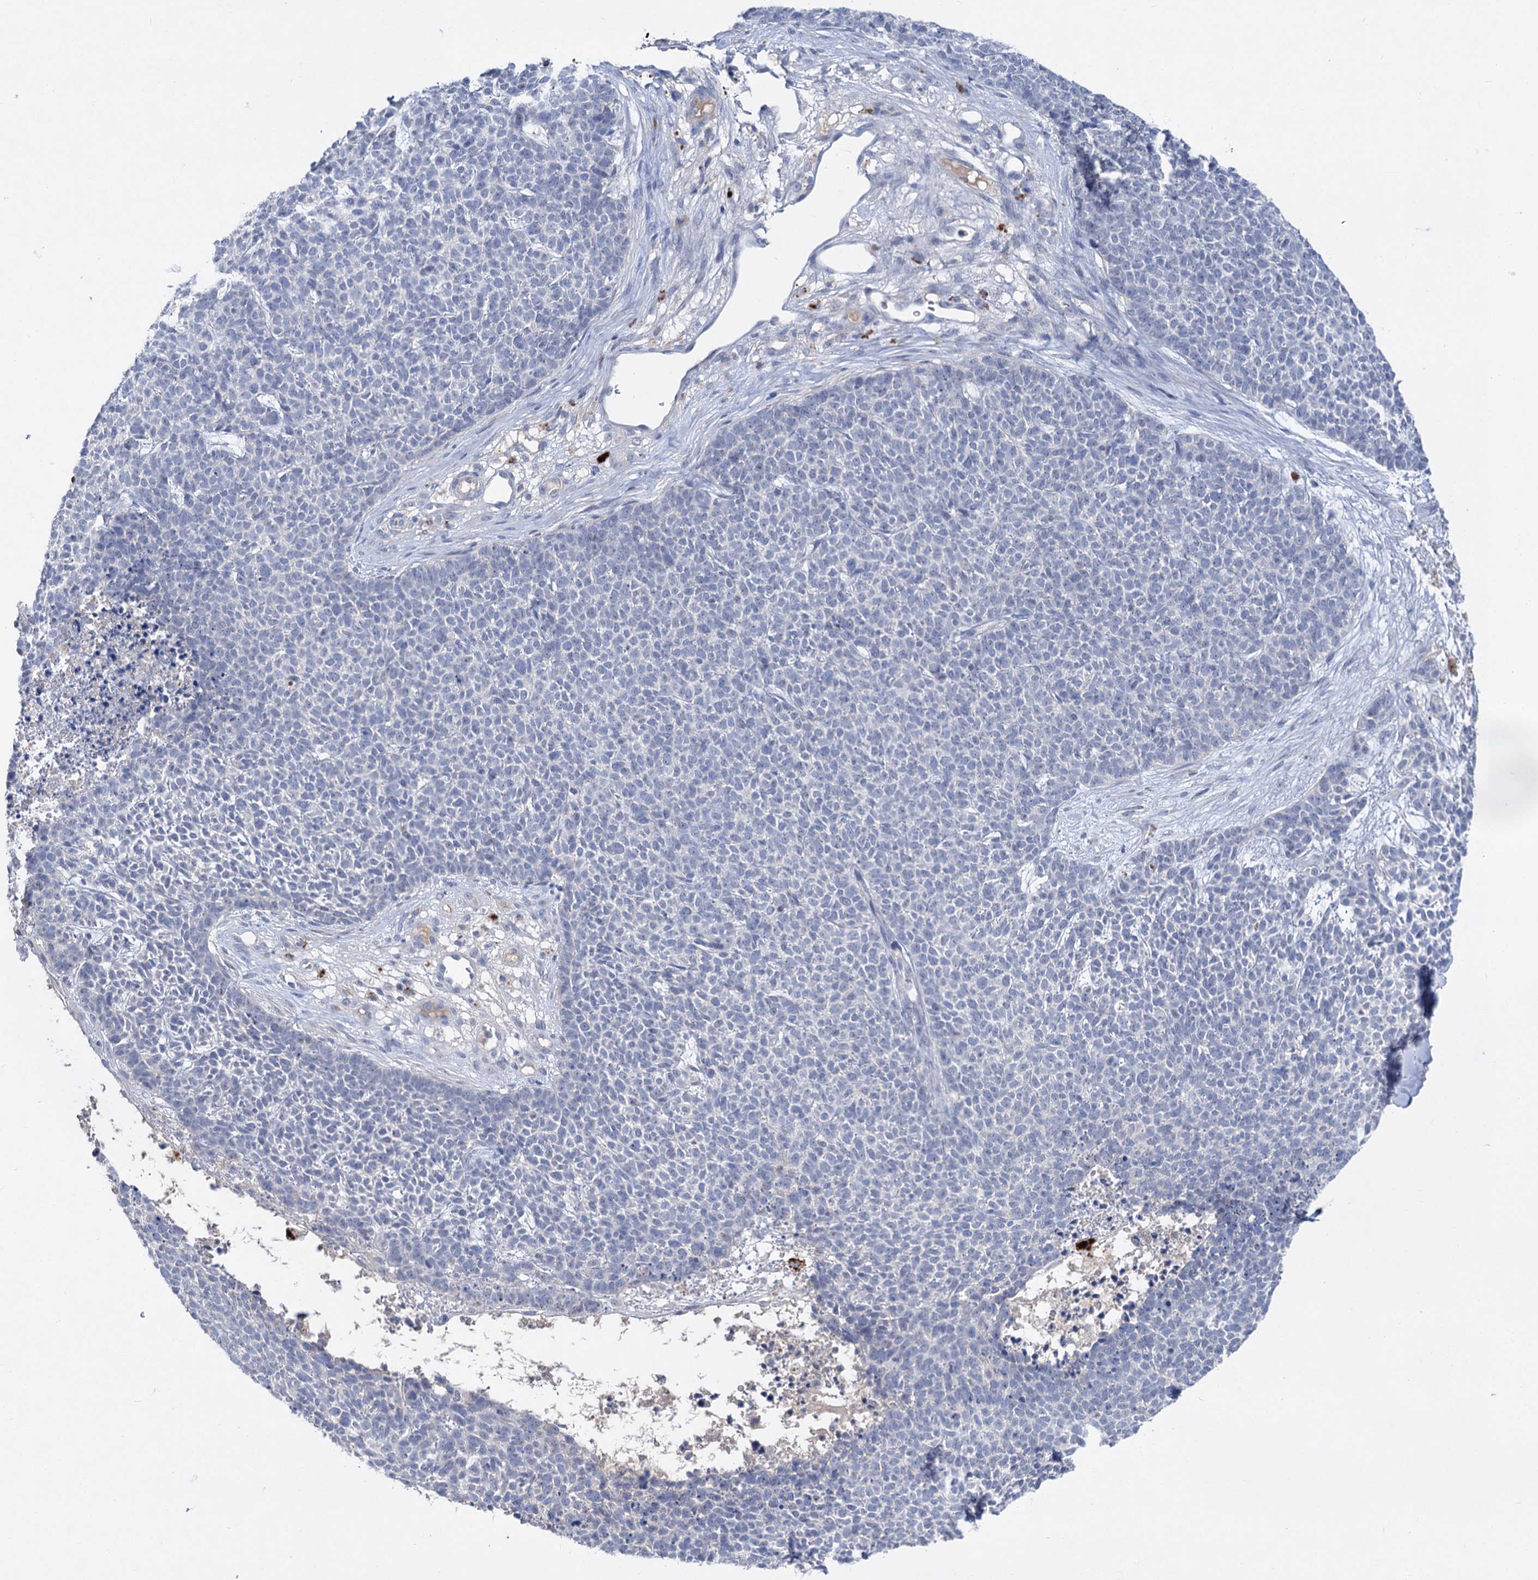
{"staining": {"intensity": "negative", "quantity": "none", "location": "none"}, "tissue": "skin cancer", "cell_type": "Tumor cells", "image_type": "cancer", "snomed": [{"axis": "morphology", "description": "Basal cell carcinoma"}, {"axis": "topography", "description": "Skin"}], "caption": "Tumor cells show no significant protein expression in skin cancer.", "gene": "ATP4A", "patient": {"sex": "female", "age": 84}}